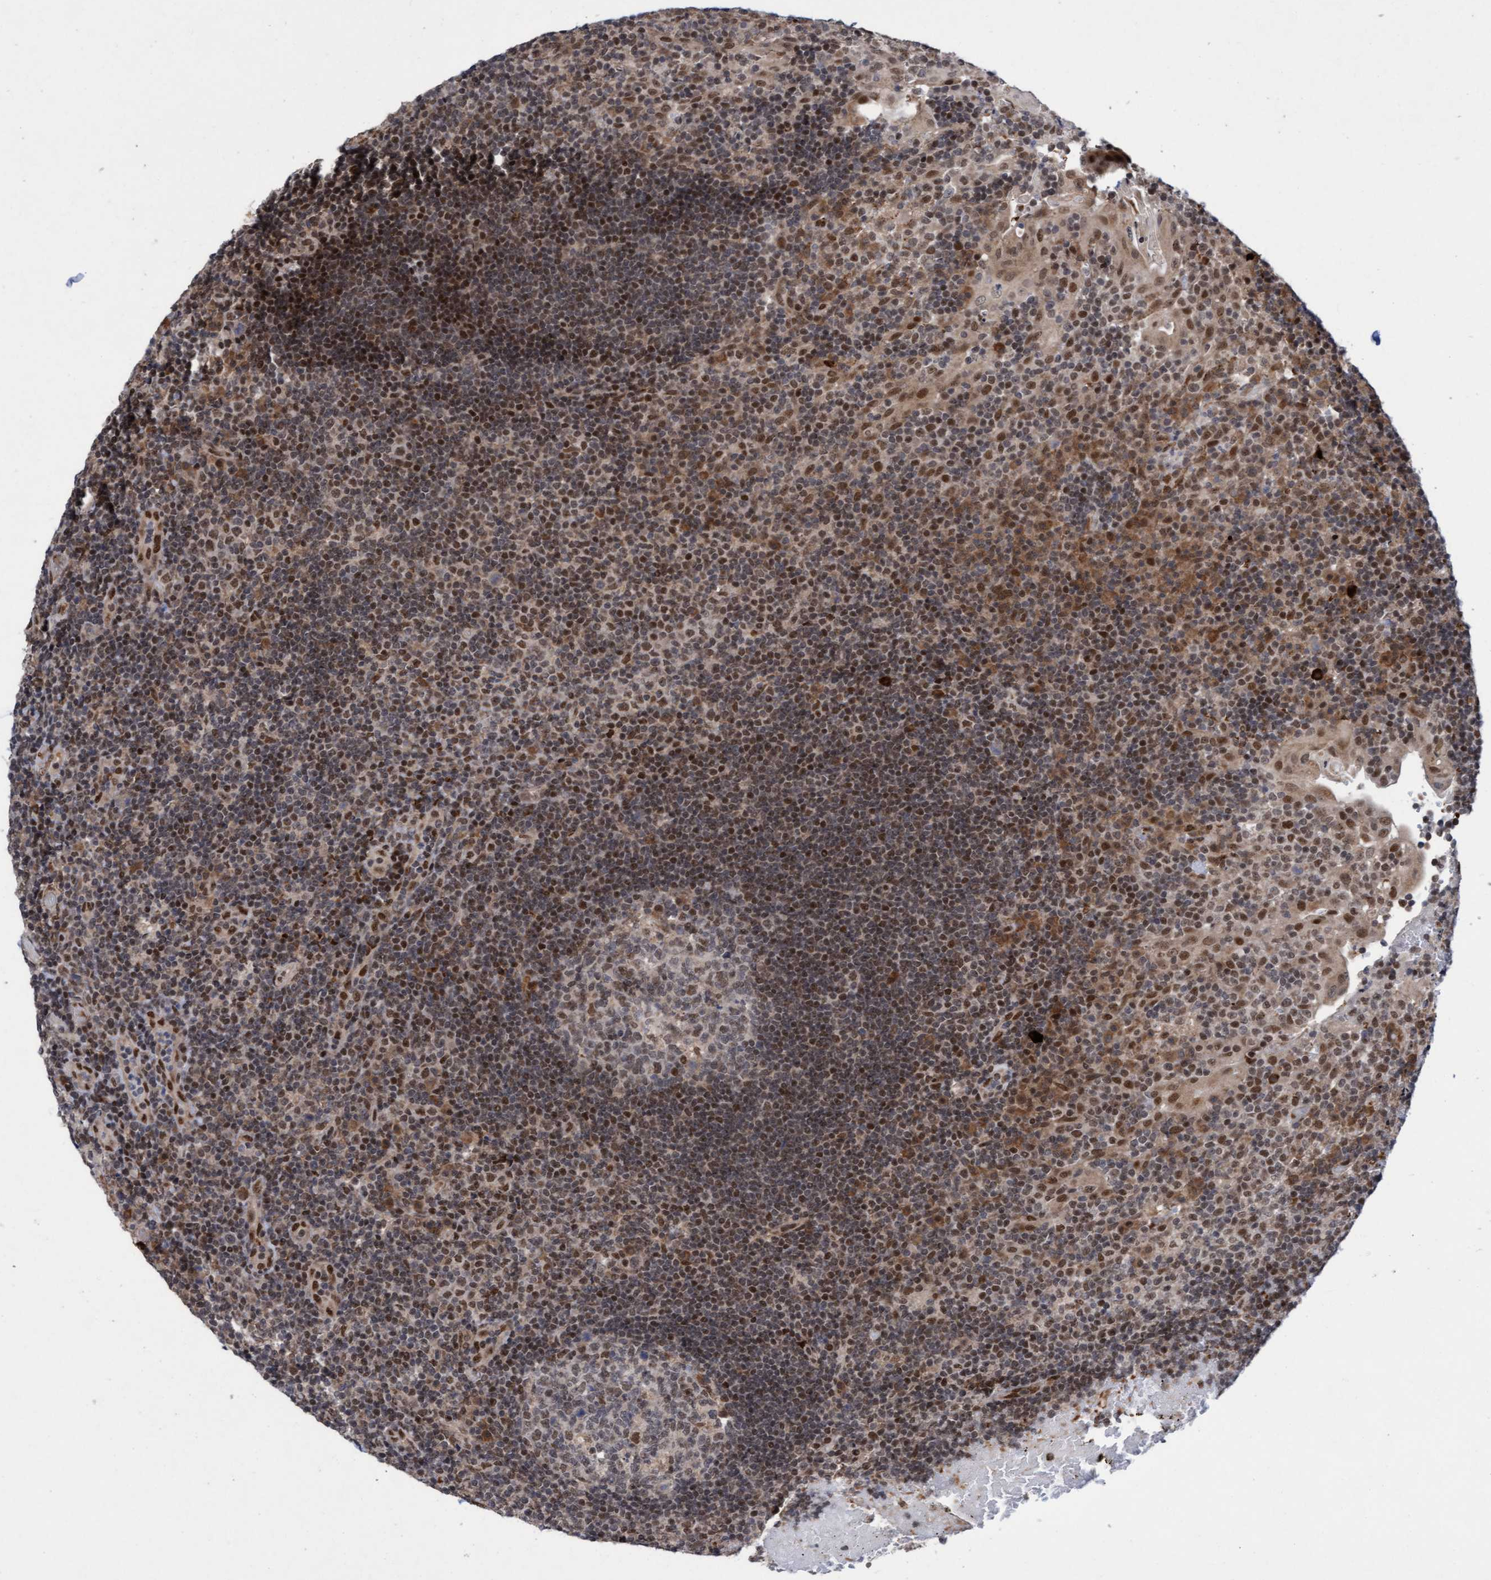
{"staining": {"intensity": "moderate", "quantity": "25%-75%", "location": "cytoplasmic/membranous,nuclear"}, "tissue": "tonsil", "cell_type": "Germinal center cells", "image_type": "normal", "snomed": [{"axis": "morphology", "description": "Normal tissue, NOS"}, {"axis": "topography", "description": "Tonsil"}], "caption": "Normal tonsil was stained to show a protein in brown. There is medium levels of moderate cytoplasmic/membranous,nuclear staining in about 25%-75% of germinal center cells.", "gene": "TANC2", "patient": {"sex": "female", "age": 40}}